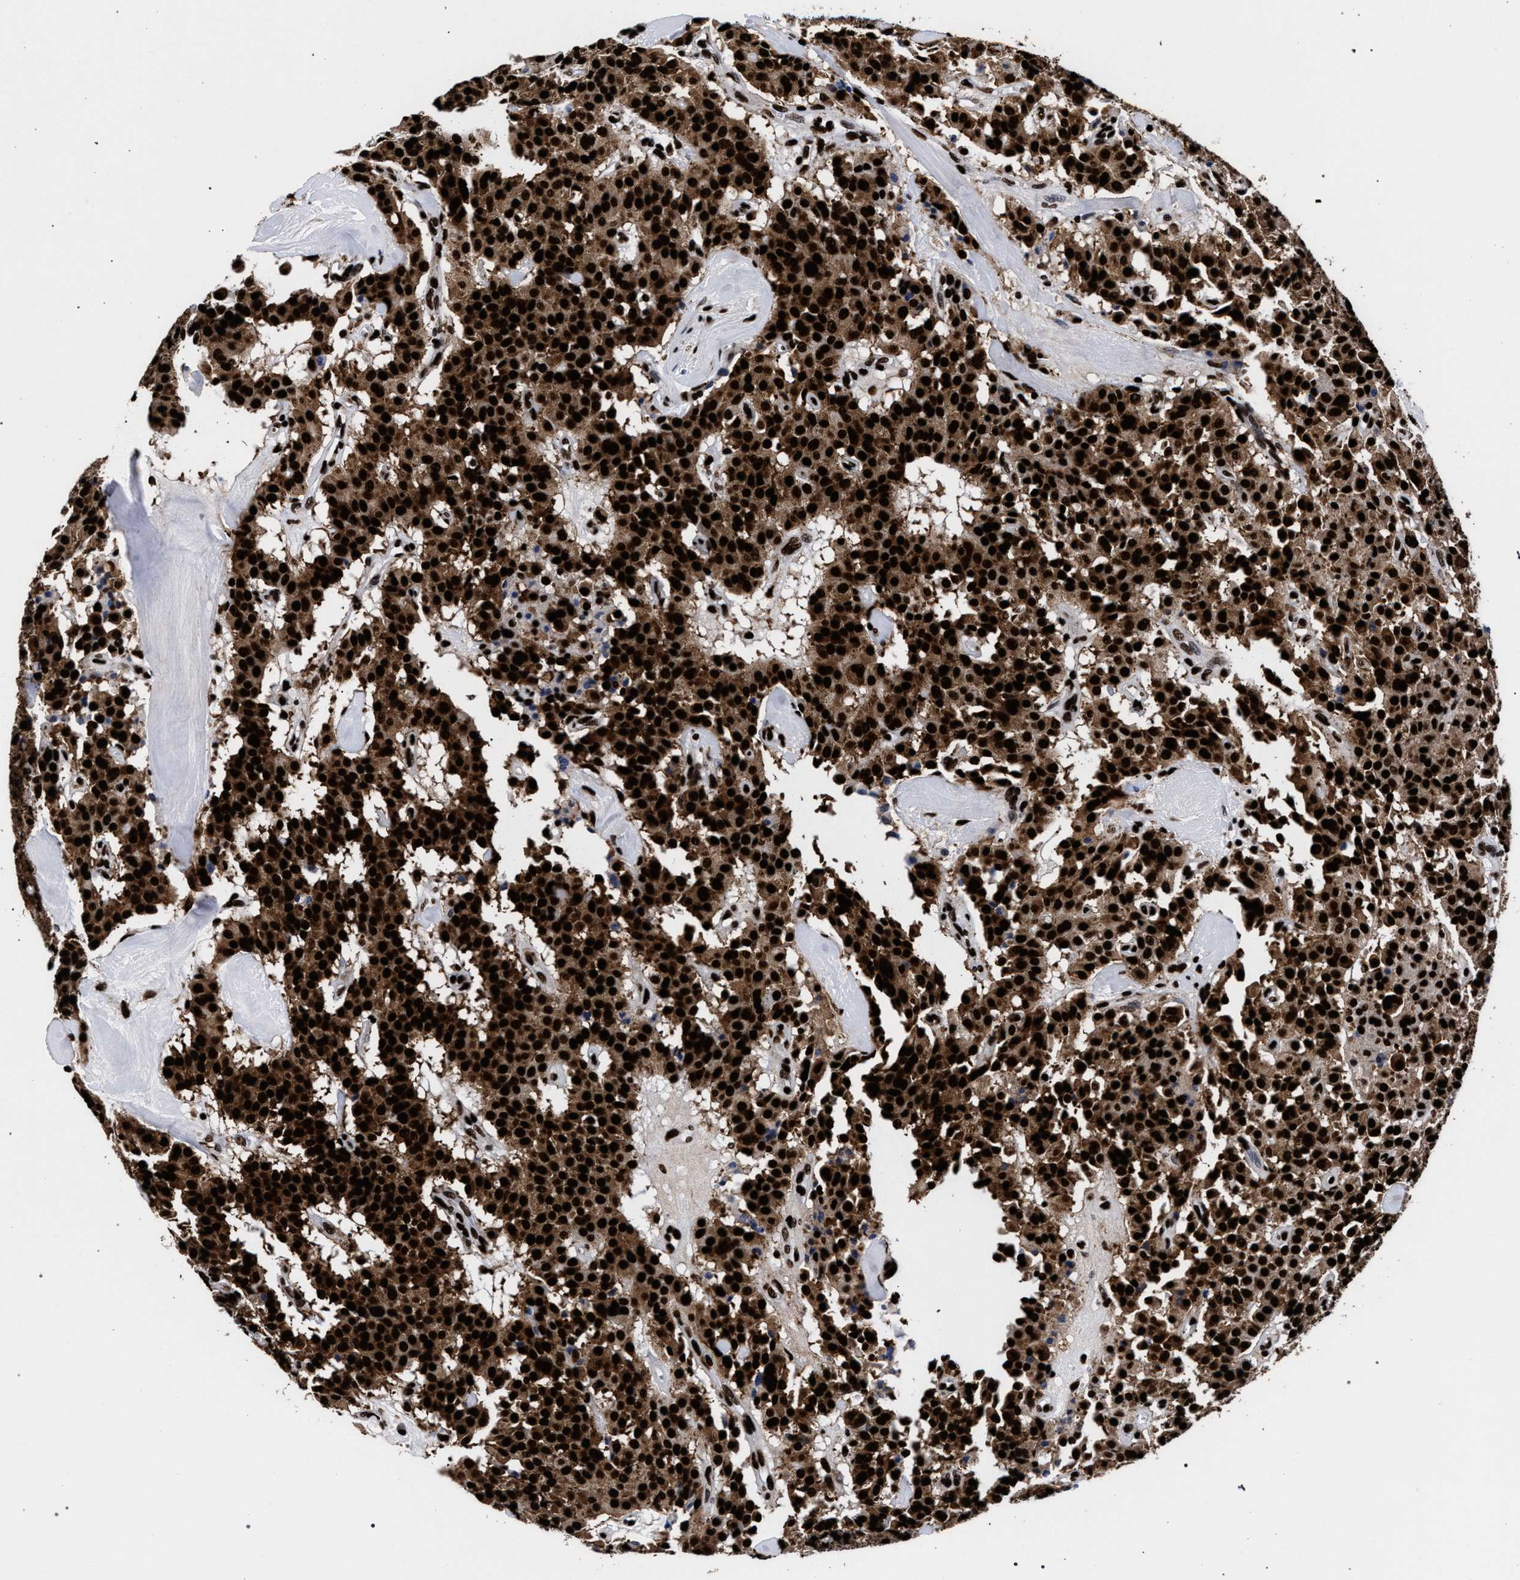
{"staining": {"intensity": "strong", "quantity": ">75%", "location": "cytoplasmic/membranous,nuclear"}, "tissue": "carcinoid", "cell_type": "Tumor cells", "image_type": "cancer", "snomed": [{"axis": "morphology", "description": "Carcinoid, malignant, NOS"}, {"axis": "topography", "description": "Lung"}], "caption": "Immunohistochemistry micrograph of carcinoid stained for a protein (brown), which demonstrates high levels of strong cytoplasmic/membranous and nuclear staining in about >75% of tumor cells.", "gene": "HNRNPA1", "patient": {"sex": "male", "age": 30}}